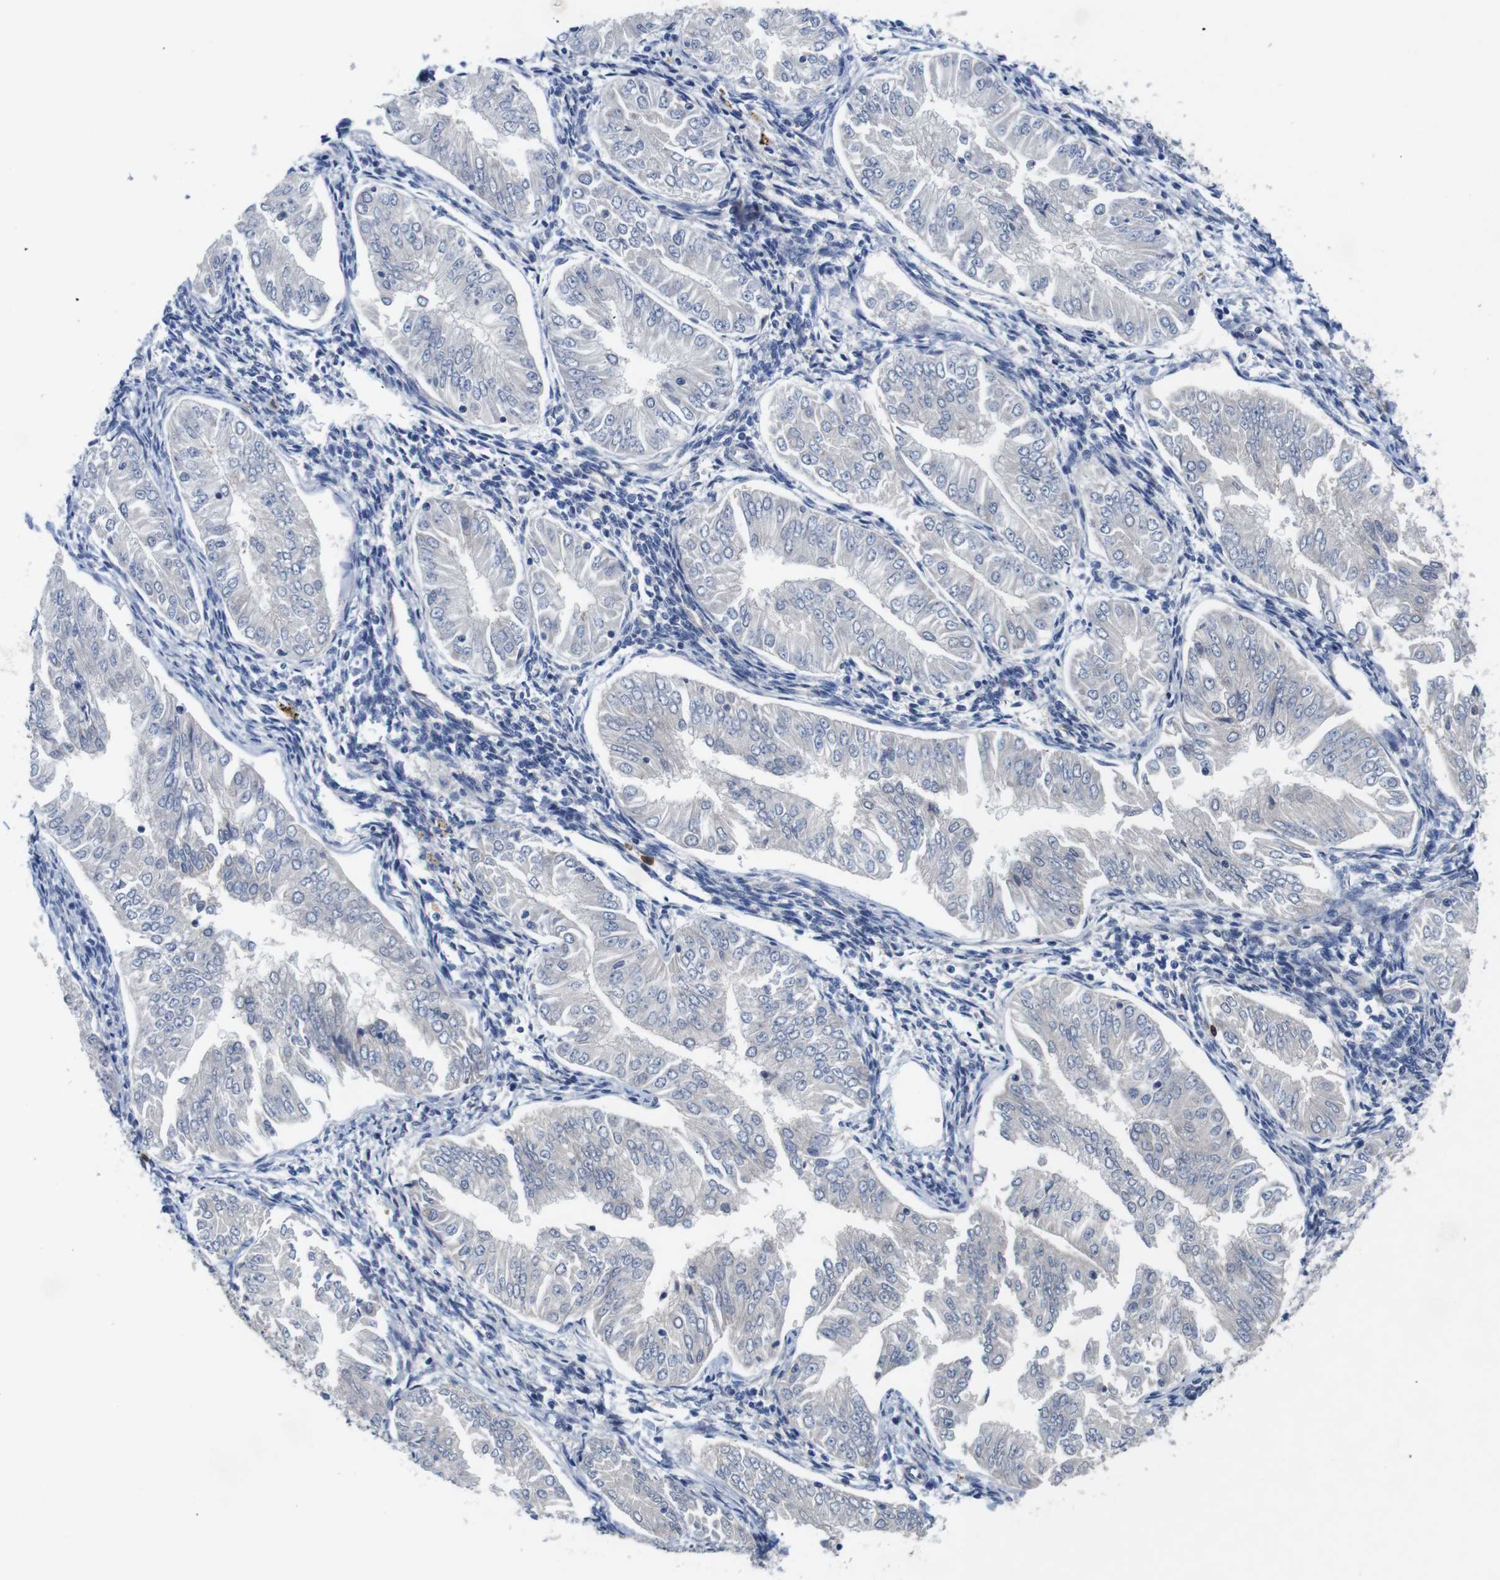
{"staining": {"intensity": "negative", "quantity": "none", "location": "none"}, "tissue": "endometrial cancer", "cell_type": "Tumor cells", "image_type": "cancer", "snomed": [{"axis": "morphology", "description": "Adenocarcinoma, NOS"}, {"axis": "topography", "description": "Endometrium"}], "caption": "High magnification brightfield microscopy of adenocarcinoma (endometrial) stained with DAB (3,3'-diaminobenzidine) (brown) and counterstained with hematoxylin (blue): tumor cells show no significant positivity. (Immunohistochemistry (ihc), brightfield microscopy, high magnification).", "gene": "C1RL", "patient": {"sex": "female", "age": 53}}